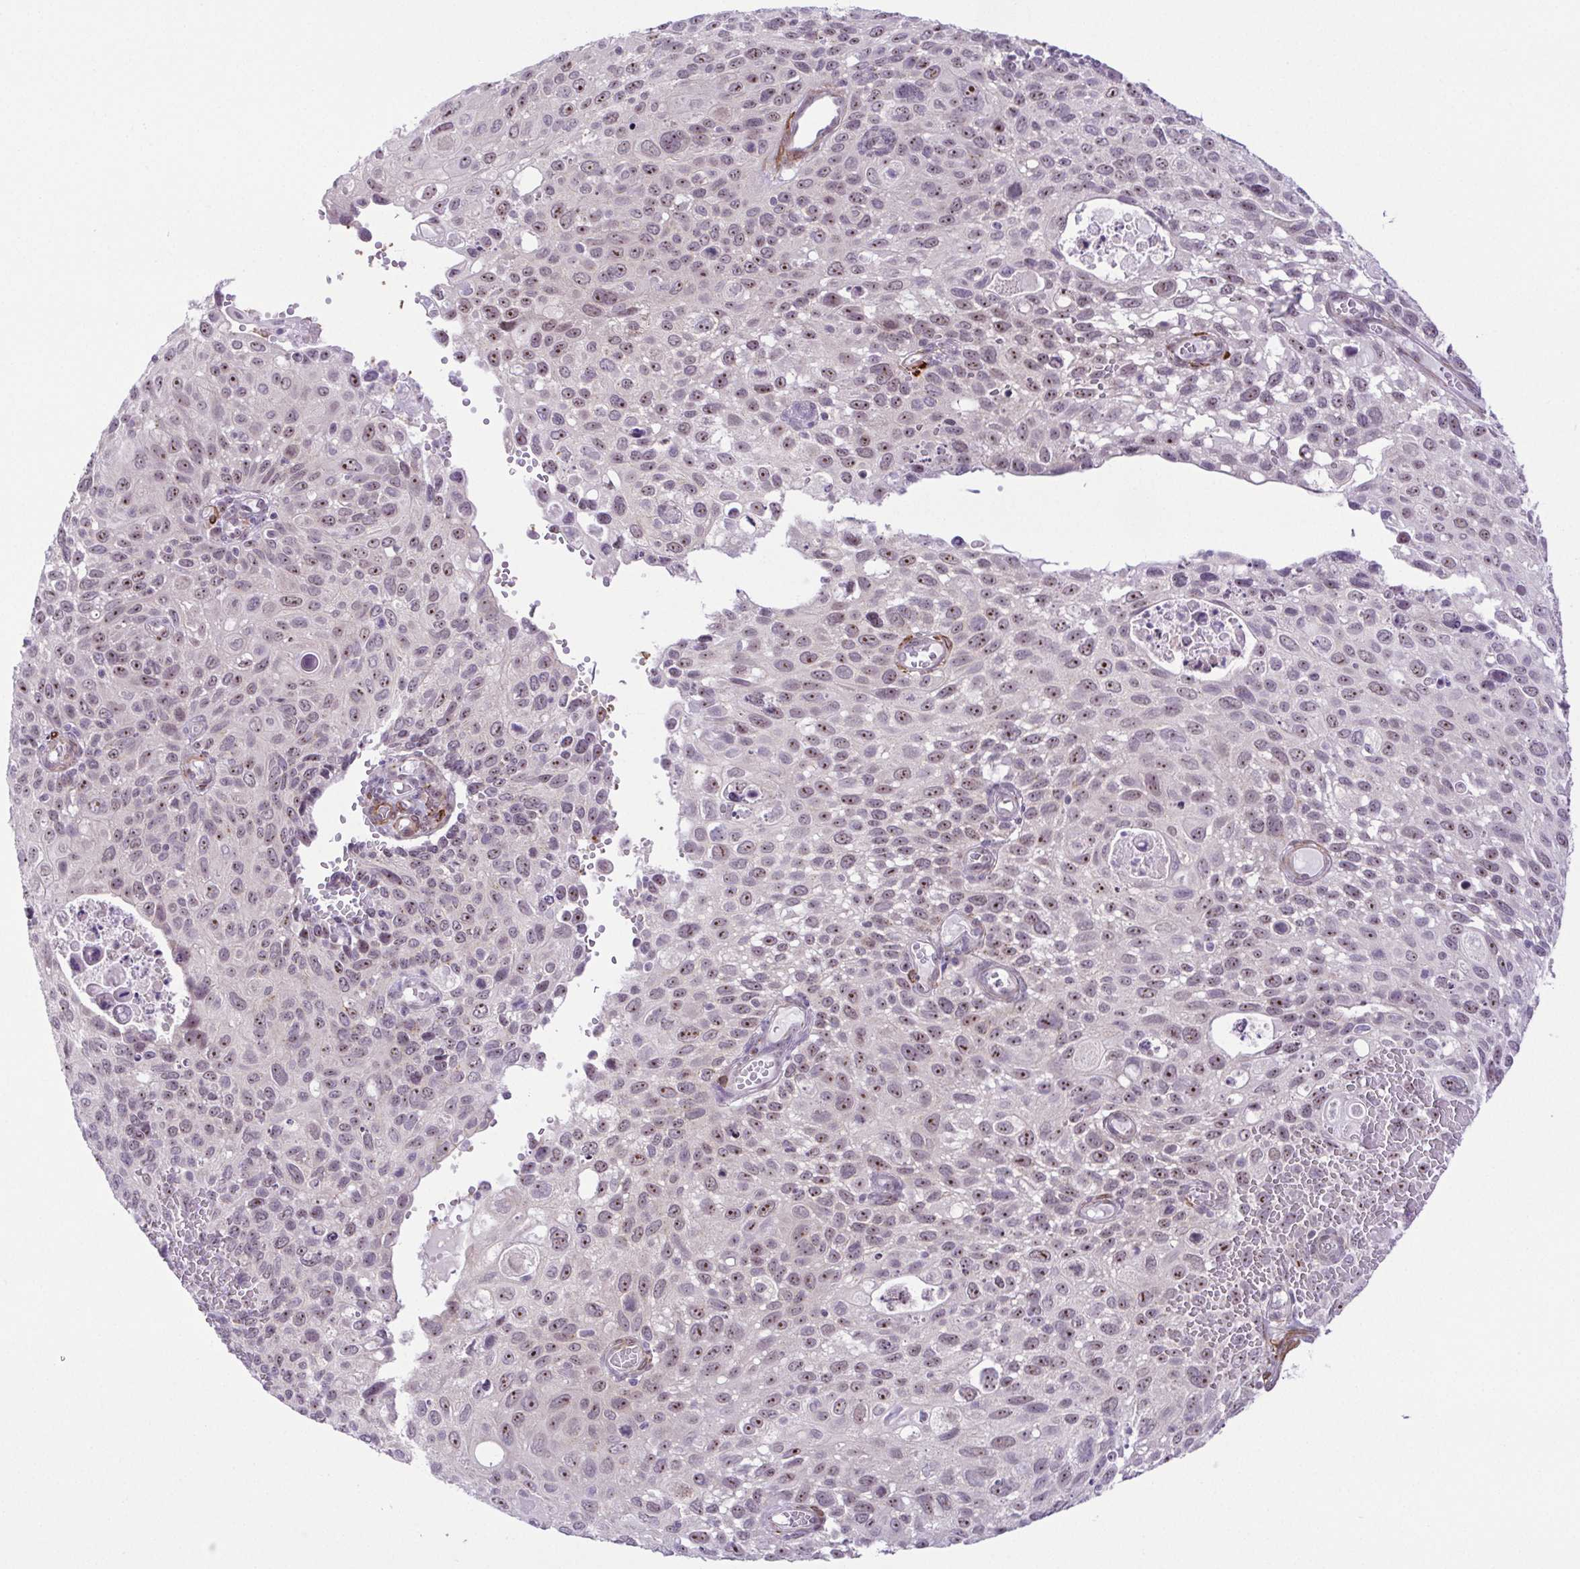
{"staining": {"intensity": "weak", "quantity": "25%-75%", "location": "nuclear"}, "tissue": "cervical cancer", "cell_type": "Tumor cells", "image_type": "cancer", "snomed": [{"axis": "morphology", "description": "Squamous cell carcinoma, NOS"}, {"axis": "topography", "description": "Cervix"}], "caption": "Immunohistochemical staining of human cervical cancer (squamous cell carcinoma) exhibits low levels of weak nuclear protein positivity in approximately 25%-75% of tumor cells. The staining was performed using DAB (3,3'-diaminobenzidine), with brown indicating positive protein expression. Nuclei are stained blue with hematoxylin.", "gene": "RSL24D1", "patient": {"sex": "female", "age": 70}}